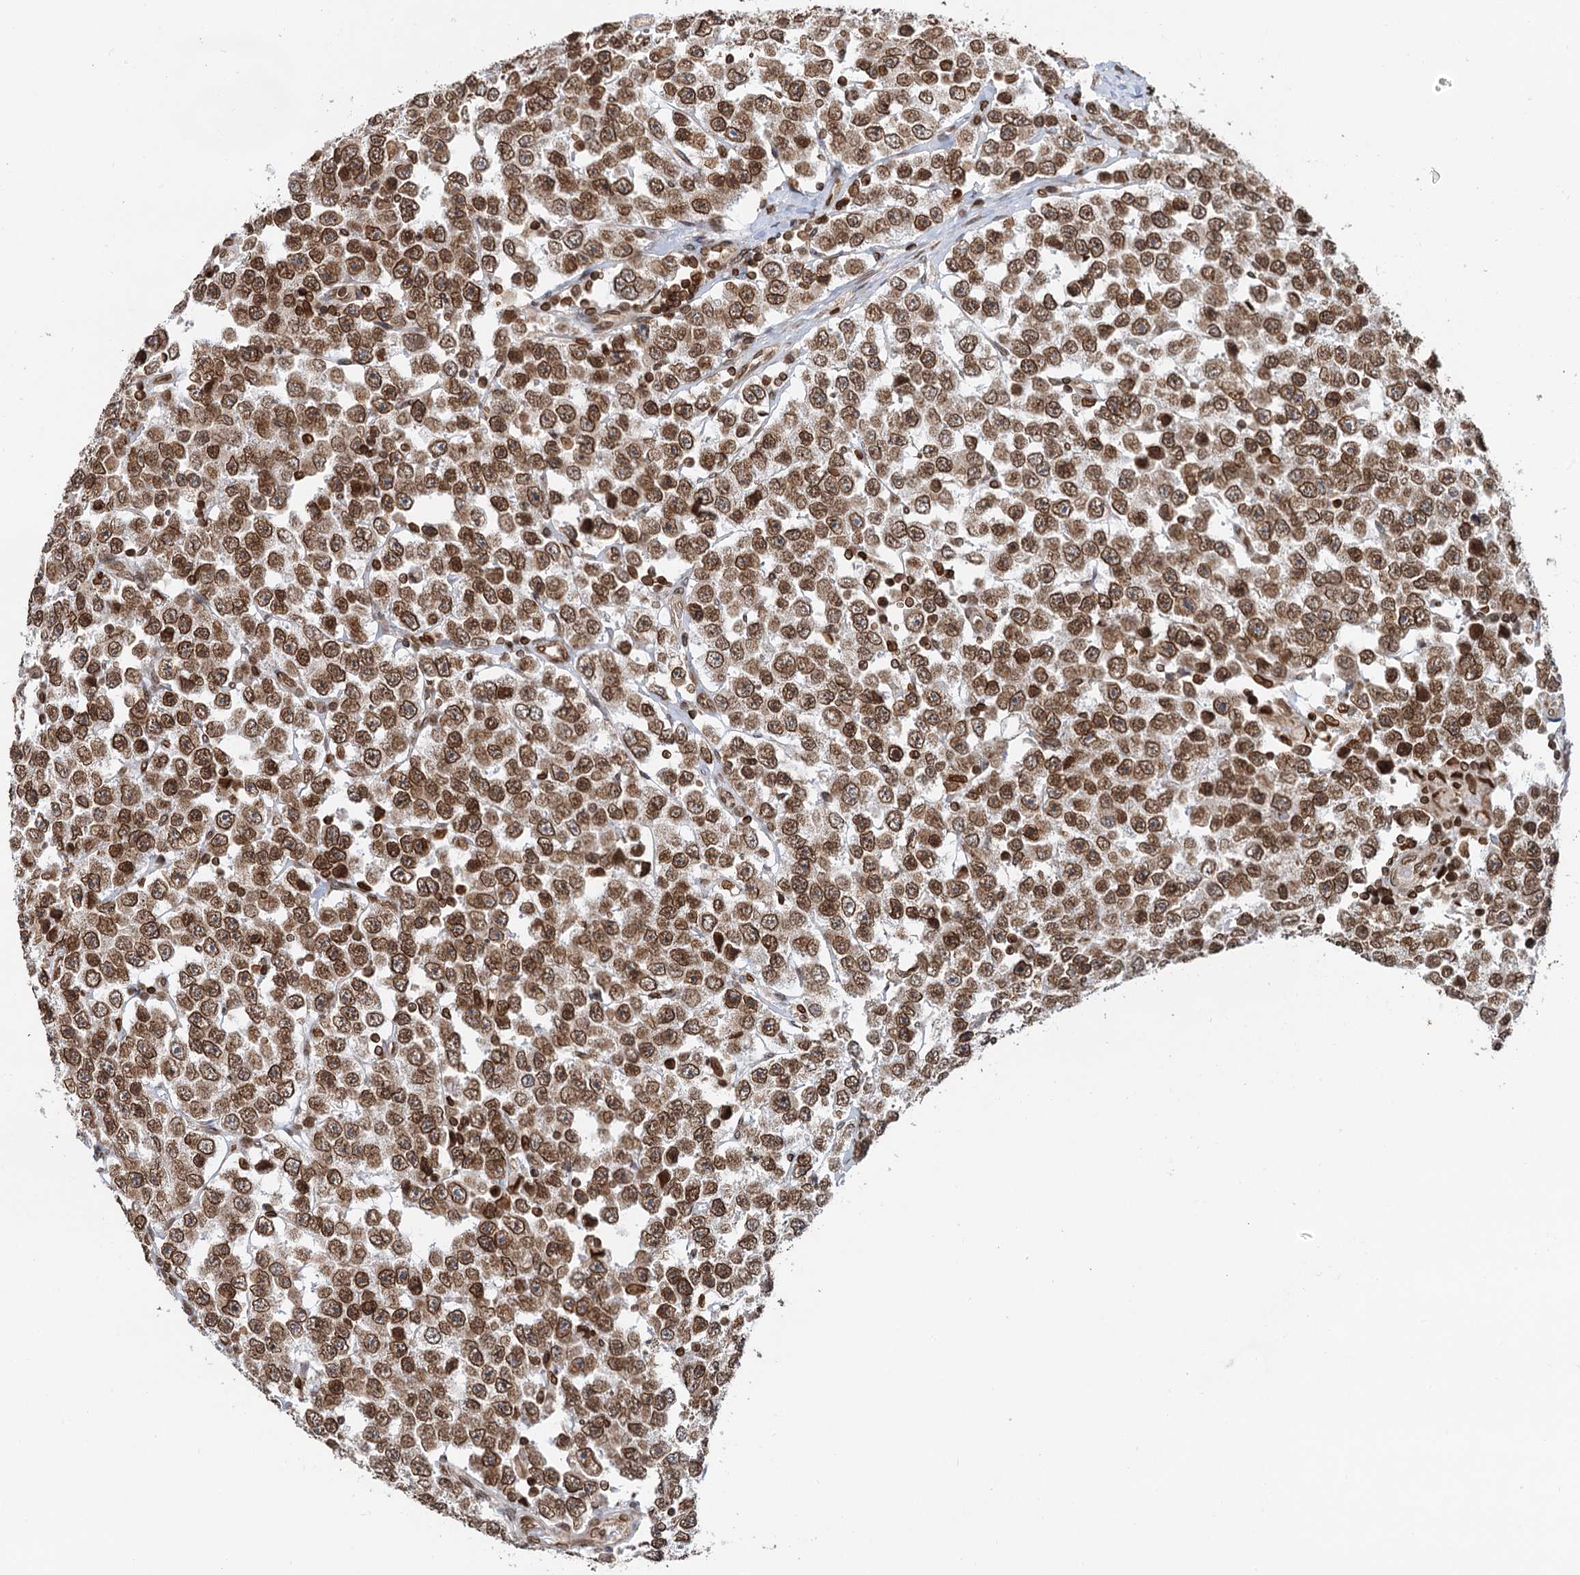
{"staining": {"intensity": "strong", "quantity": ">75%", "location": "cytoplasmic/membranous,nuclear"}, "tissue": "testis cancer", "cell_type": "Tumor cells", "image_type": "cancer", "snomed": [{"axis": "morphology", "description": "Seminoma, NOS"}, {"axis": "topography", "description": "Testis"}], "caption": "High-magnification brightfield microscopy of testis cancer (seminoma) stained with DAB (3,3'-diaminobenzidine) (brown) and counterstained with hematoxylin (blue). tumor cells exhibit strong cytoplasmic/membranous and nuclear positivity is identified in about>75% of cells.", "gene": "ZC3H13", "patient": {"sex": "male", "age": 28}}